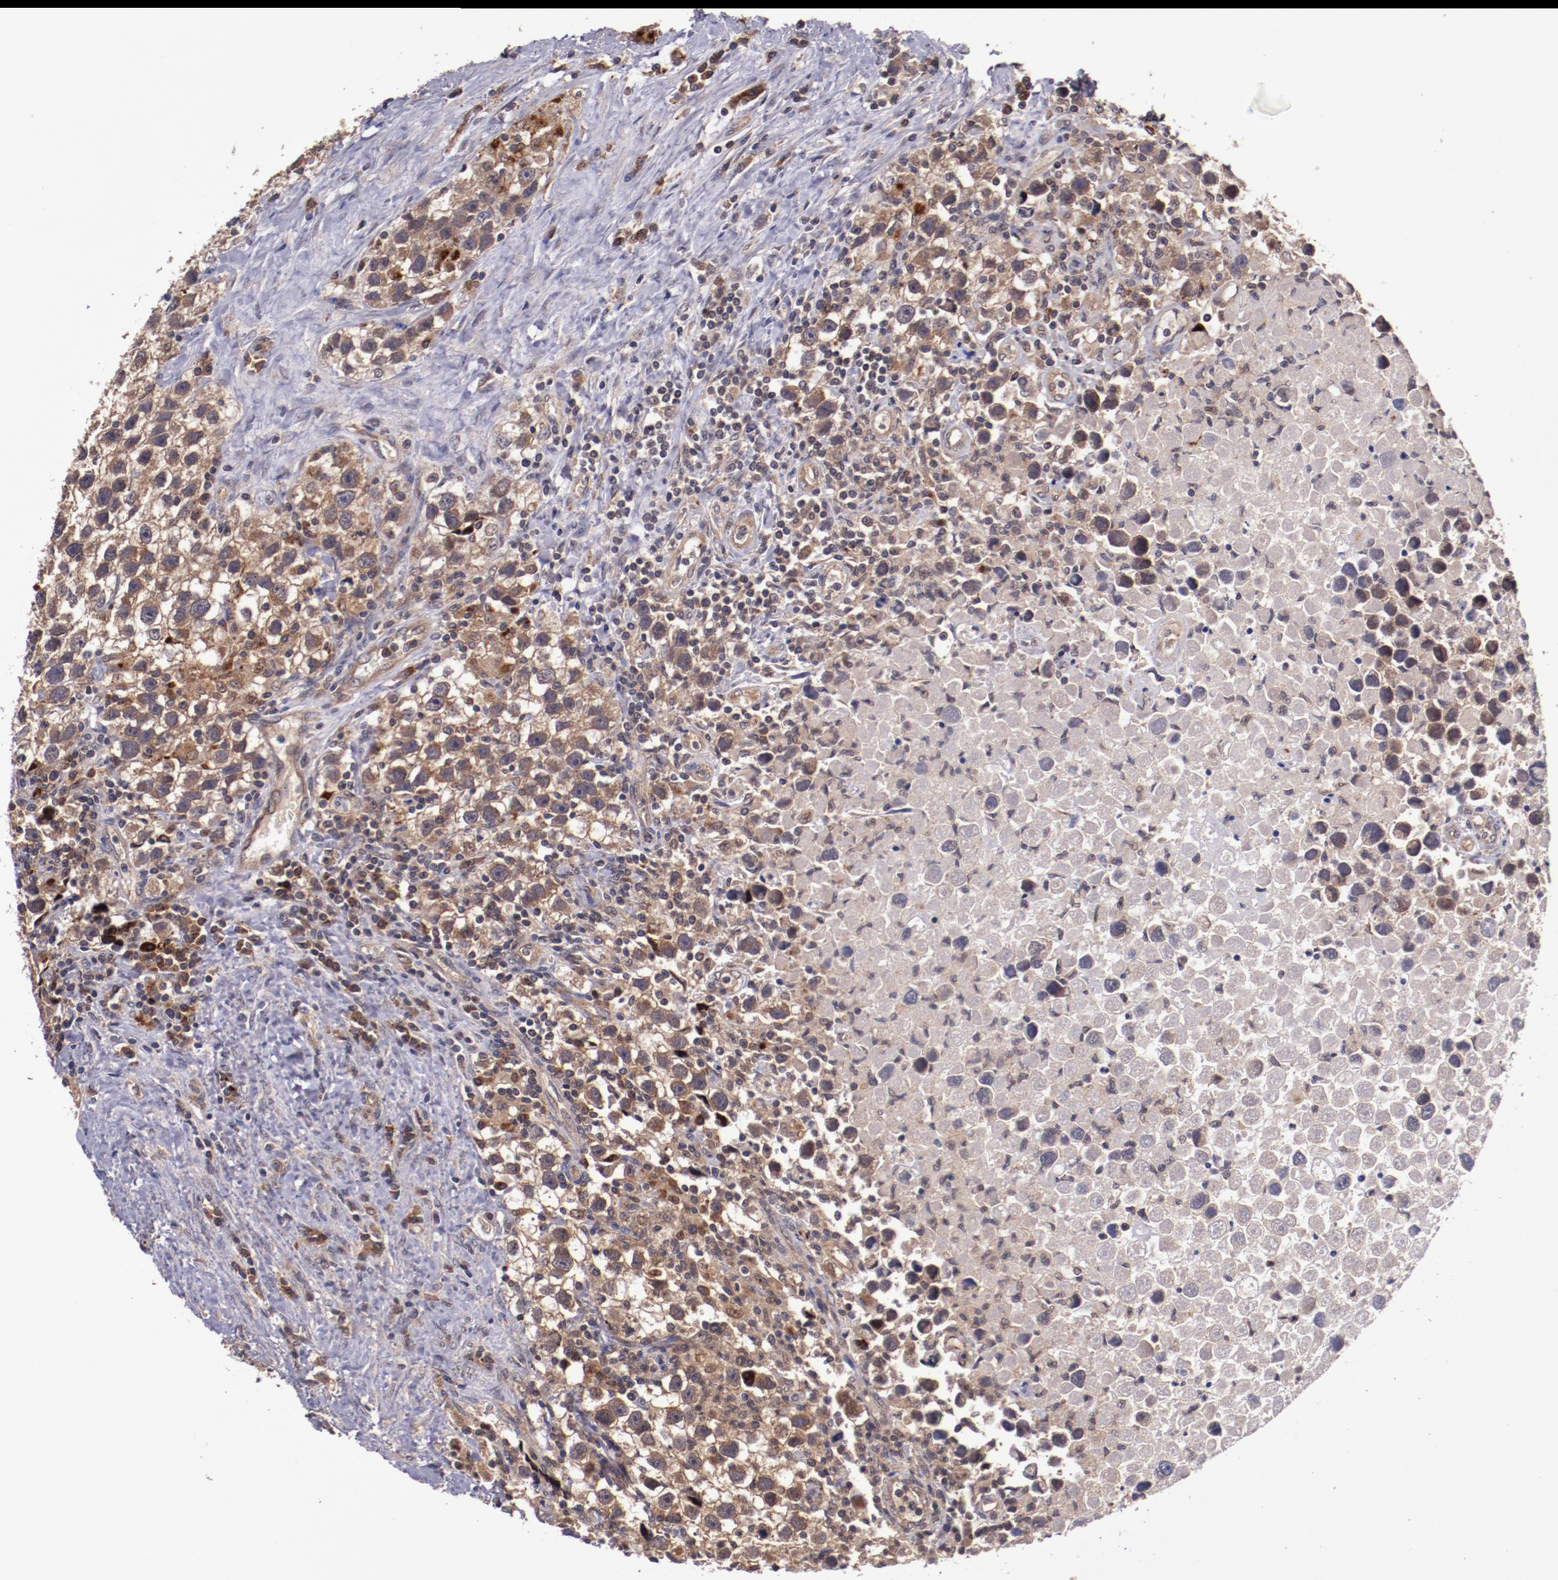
{"staining": {"intensity": "moderate", "quantity": ">75%", "location": "cytoplasmic/membranous"}, "tissue": "testis cancer", "cell_type": "Tumor cells", "image_type": "cancer", "snomed": [{"axis": "morphology", "description": "Seminoma, NOS"}, {"axis": "topography", "description": "Testis"}], "caption": "A brown stain labels moderate cytoplasmic/membranous expression of a protein in human testis cancer tumor cells.", "gene": "FTSJ1", "patient": {"sex": "male", "age": 43}}